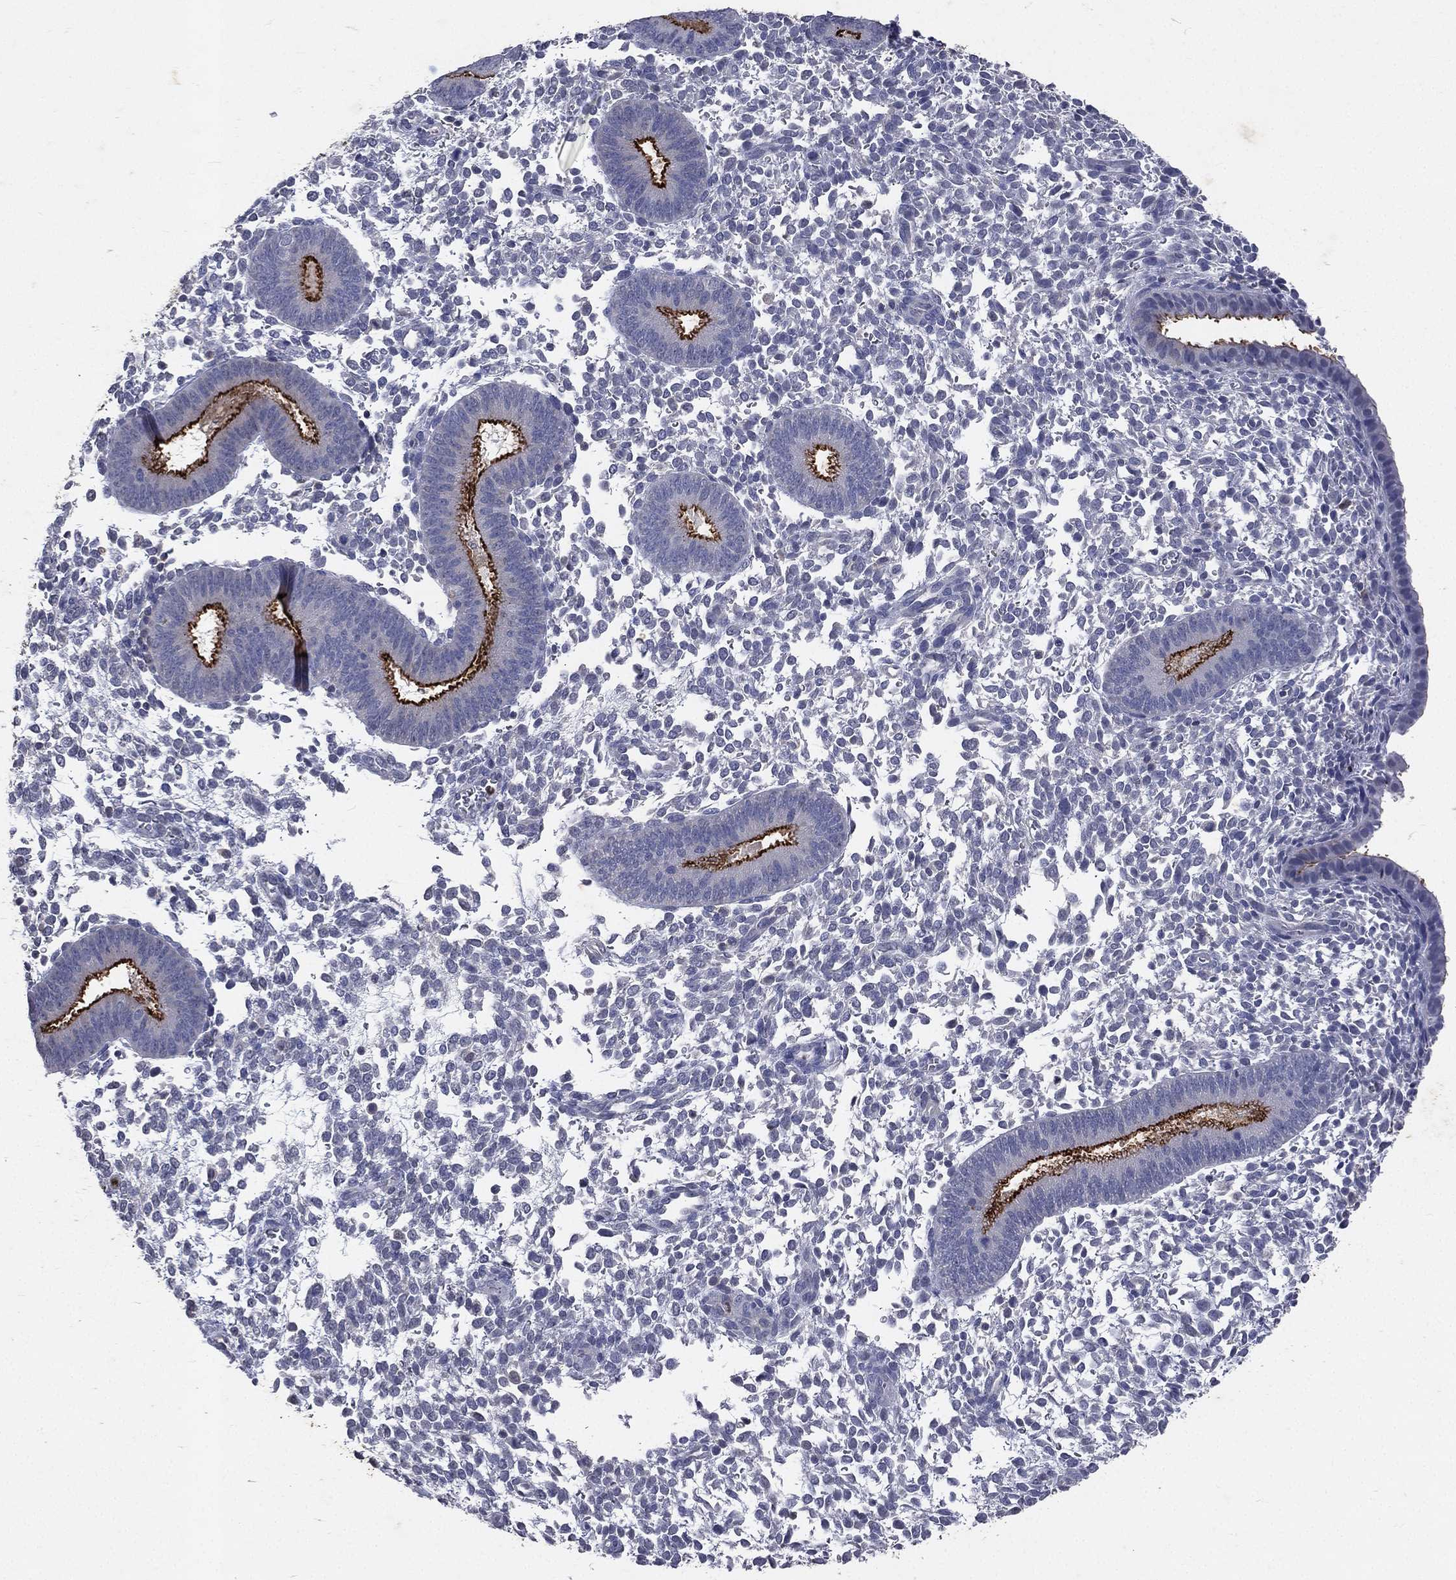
{"staining": {"intensity": "negative", "quantity": "none", "location": "none"}, "tissue": "endometrium", "cell_type": "Cells in endometrial stroma", "image_type": "normal", "snomed": [{"axis": "morphology", "description": "Normal tissue, NOS"}, {"axis": "topography", "description": "Endometrium"}], "caption": "DAB immunohistochemical staining of benign human endometrium exhibits no significant expression in cells in endometrial stroma. (DAB IHC with hematoxylin counter stain).", "gene": "SLC34A2", "patient": {"sex": "female", "age": 39}}